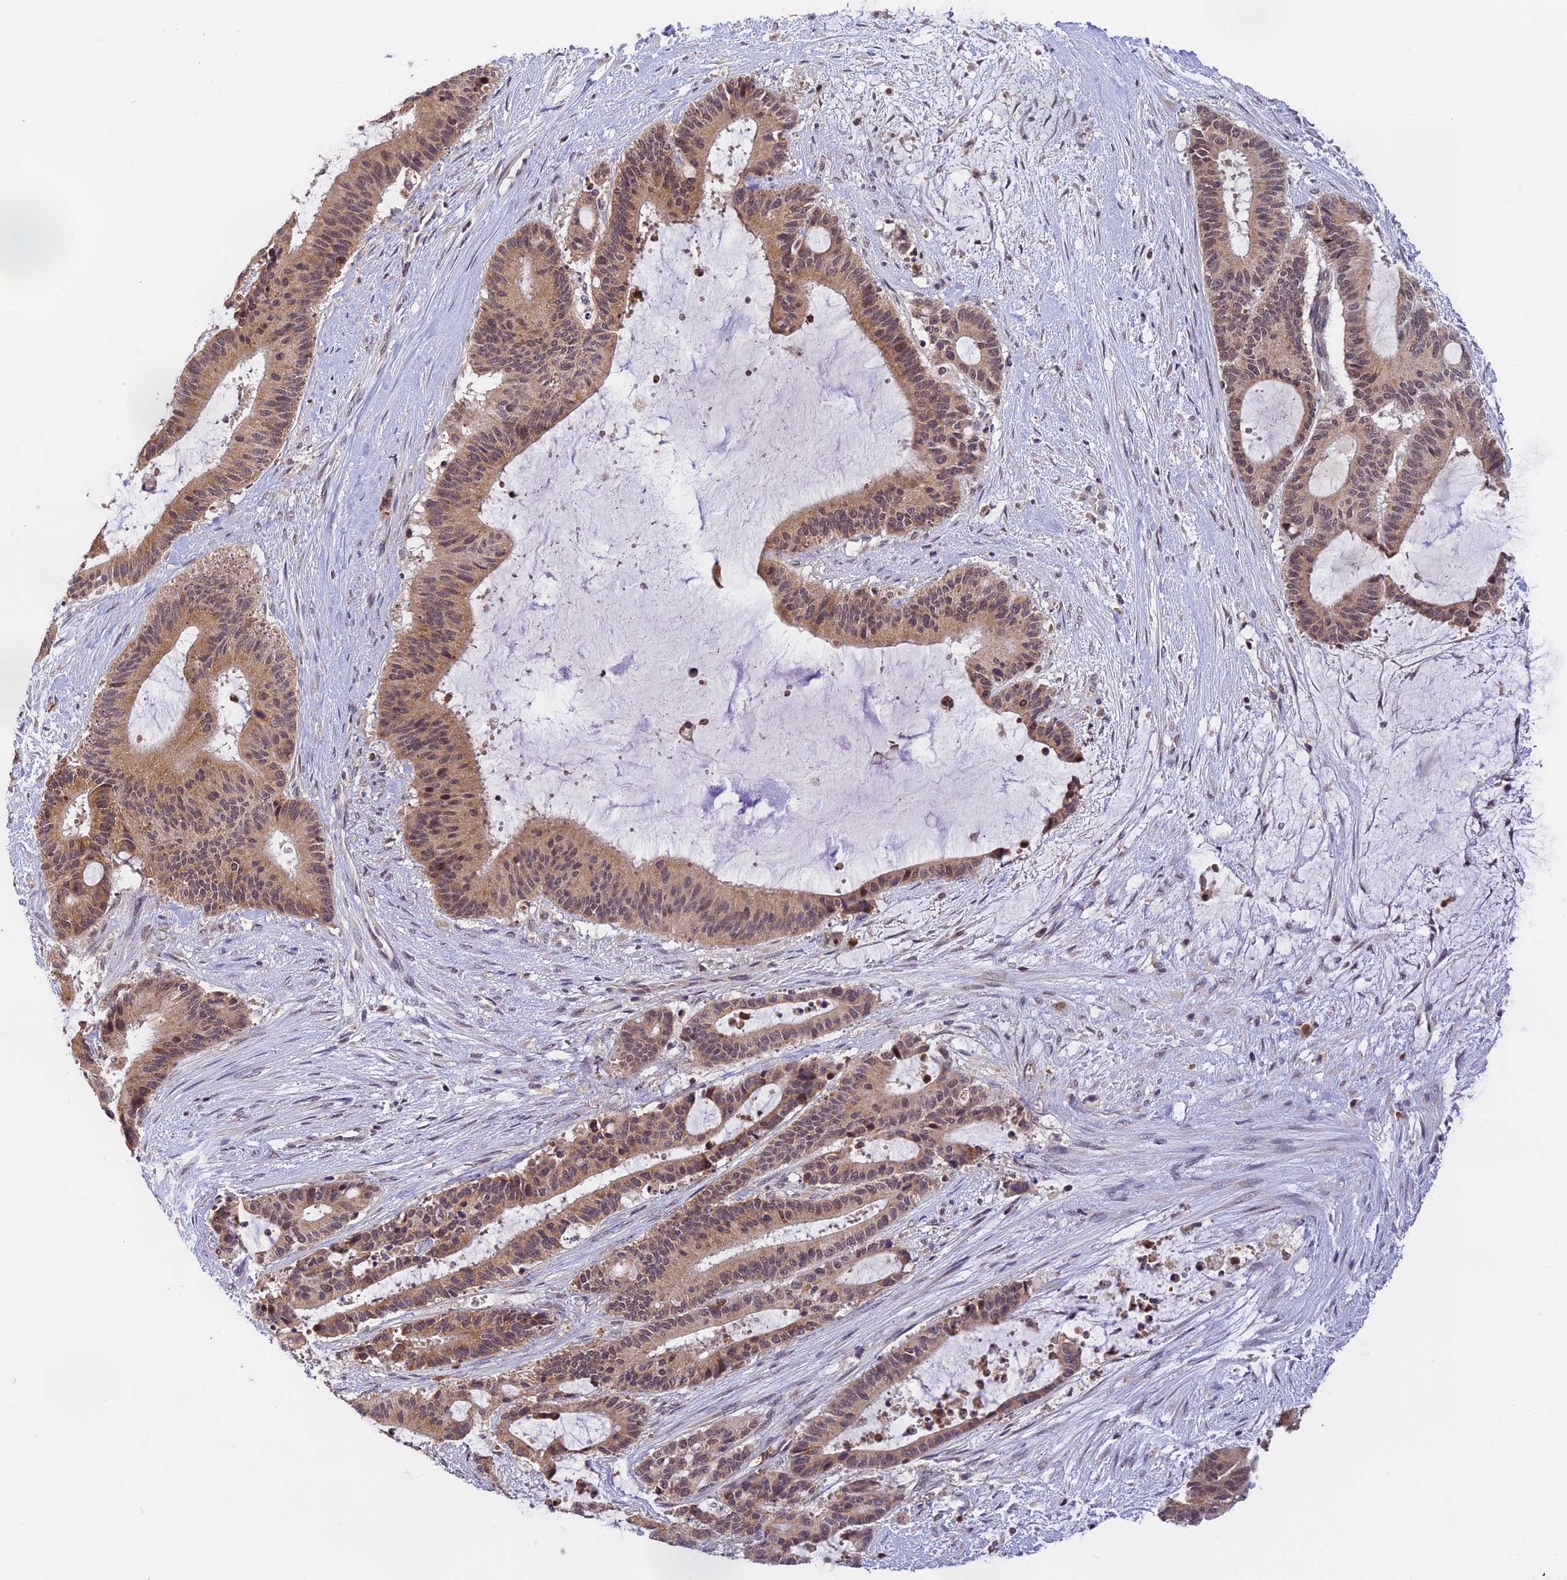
{"staining": {"intensity": "moderate", "quantity": ">75%", "location": "cytoplasmic/membranous,nuclear"}, "tissue": "liver cancer", "cell_type": "Tumor cells", "image_type": "cancer", "snomed": [{"axis": "morphology", "description": "Normal tissue, NOS"}, {"axis": "morphology", "description": "Cholangiocarcinoma"}, {"axis": "topography", "description": "Liver"}, {"axis": "topography", "description": "Peripheral nerve tissue"}], "caption": "The photomicrograph shows a brown stain indicating the presence of a protein in the cytoplasmic/membranous and nuclear of tumor cells in liver cancer.", "gene": "PEX16", "patient": {"sex": "female", "age": 73}}